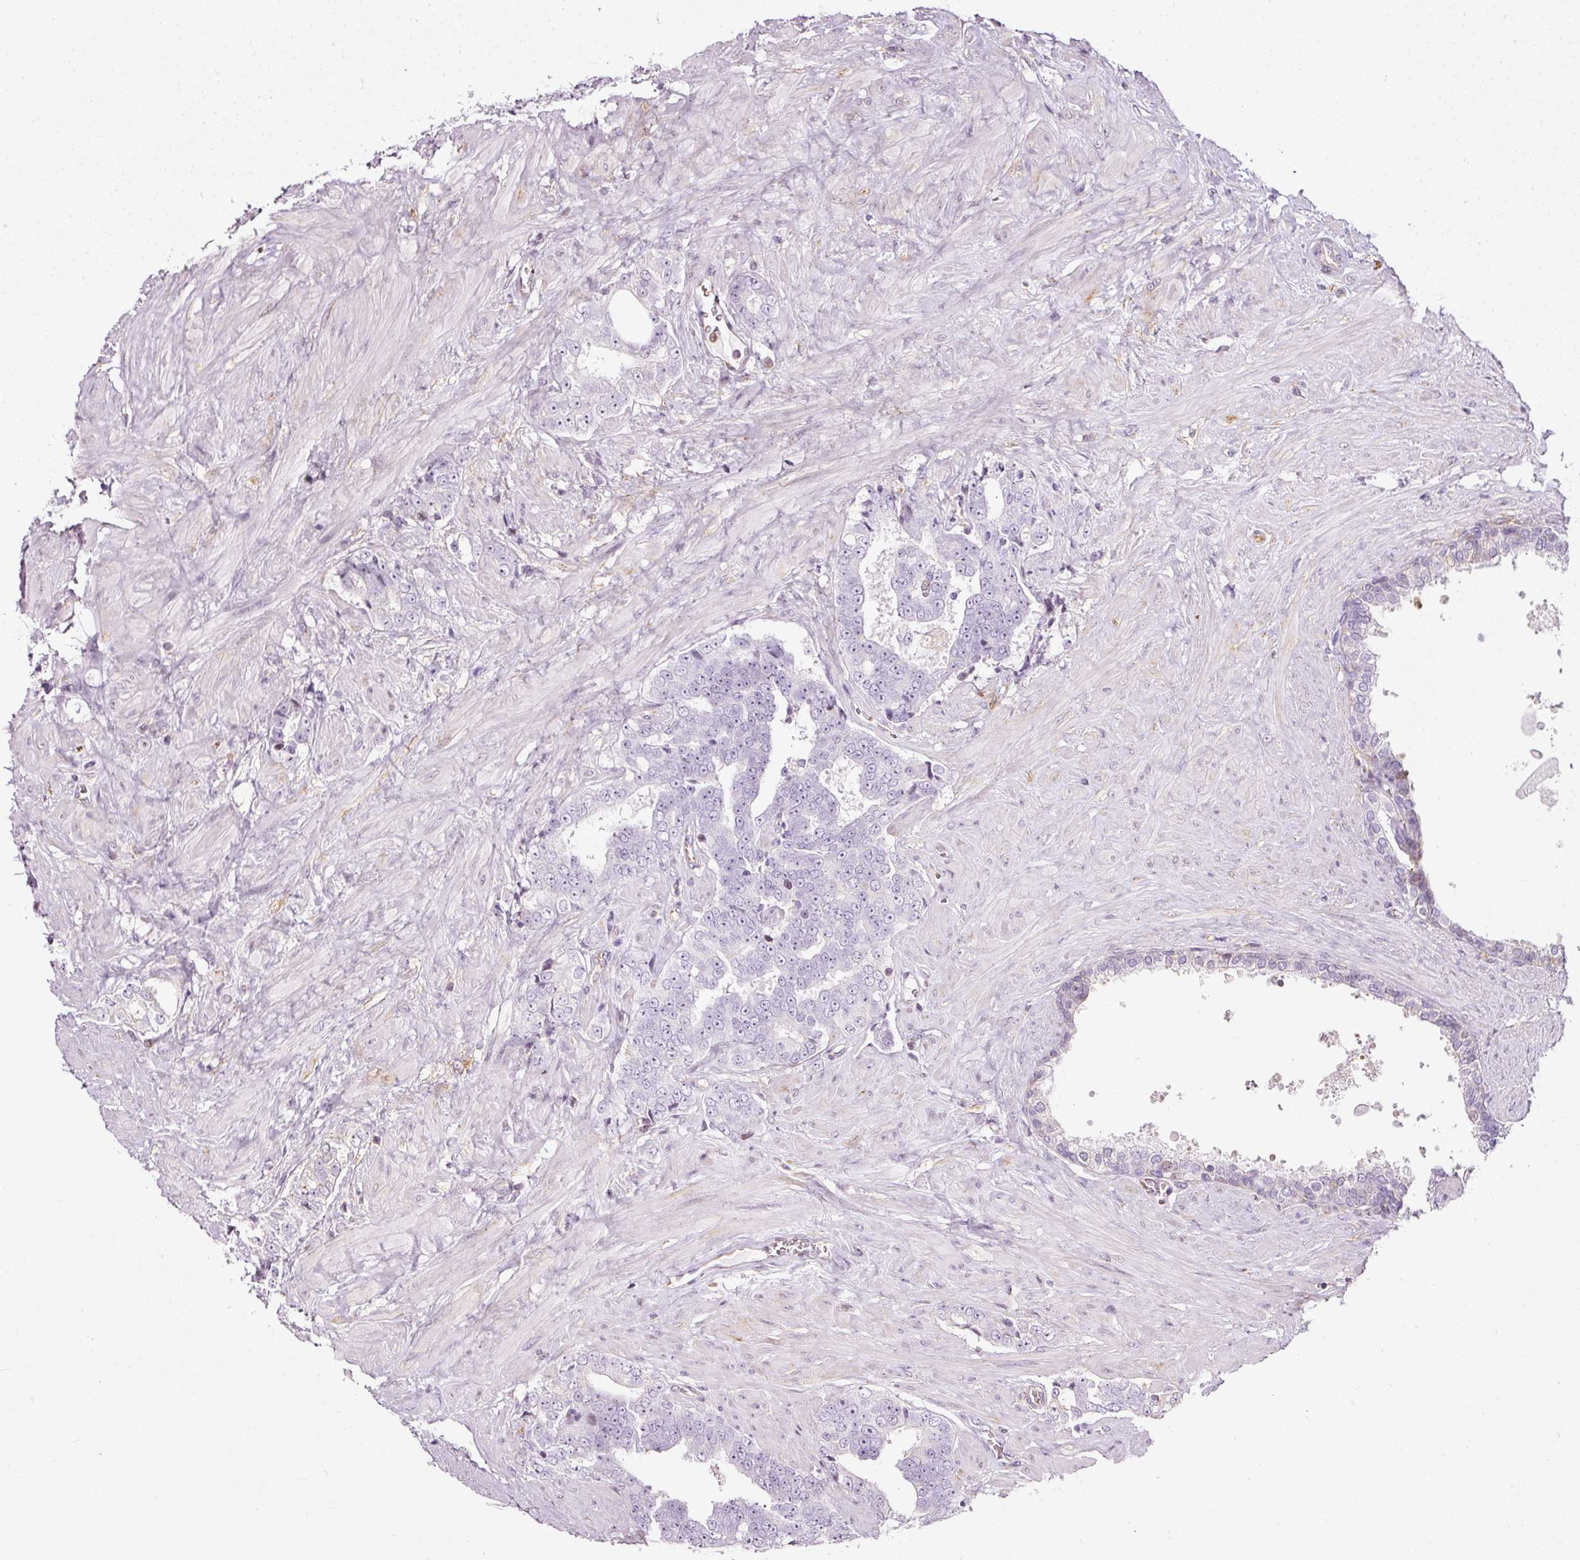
{"staining": {"intensity": "negative", "quantity": "none", "location": "none"}, "tissue": "prostate cancer", "cell_type": "Tumor cells", "image_type": "cancer", "snomed": [{"axis": "morphology", "description": "Adenocarcinoma, High grade"}, {"axis": "topography", "description": "Prostate"}], "caption": "The immunohistochemistry (IHC) image has no significant positivity in tumor cells of prostate cancer tissue. (Stains: DAB (3,3'-diaminobenzidine) immunohistochemistry with hematoxylin counter stain, Microscopy: brightfield microscopy at high magnification).", "gene": "SCNM1", "patient": {"sex": "male", "age": 67}}